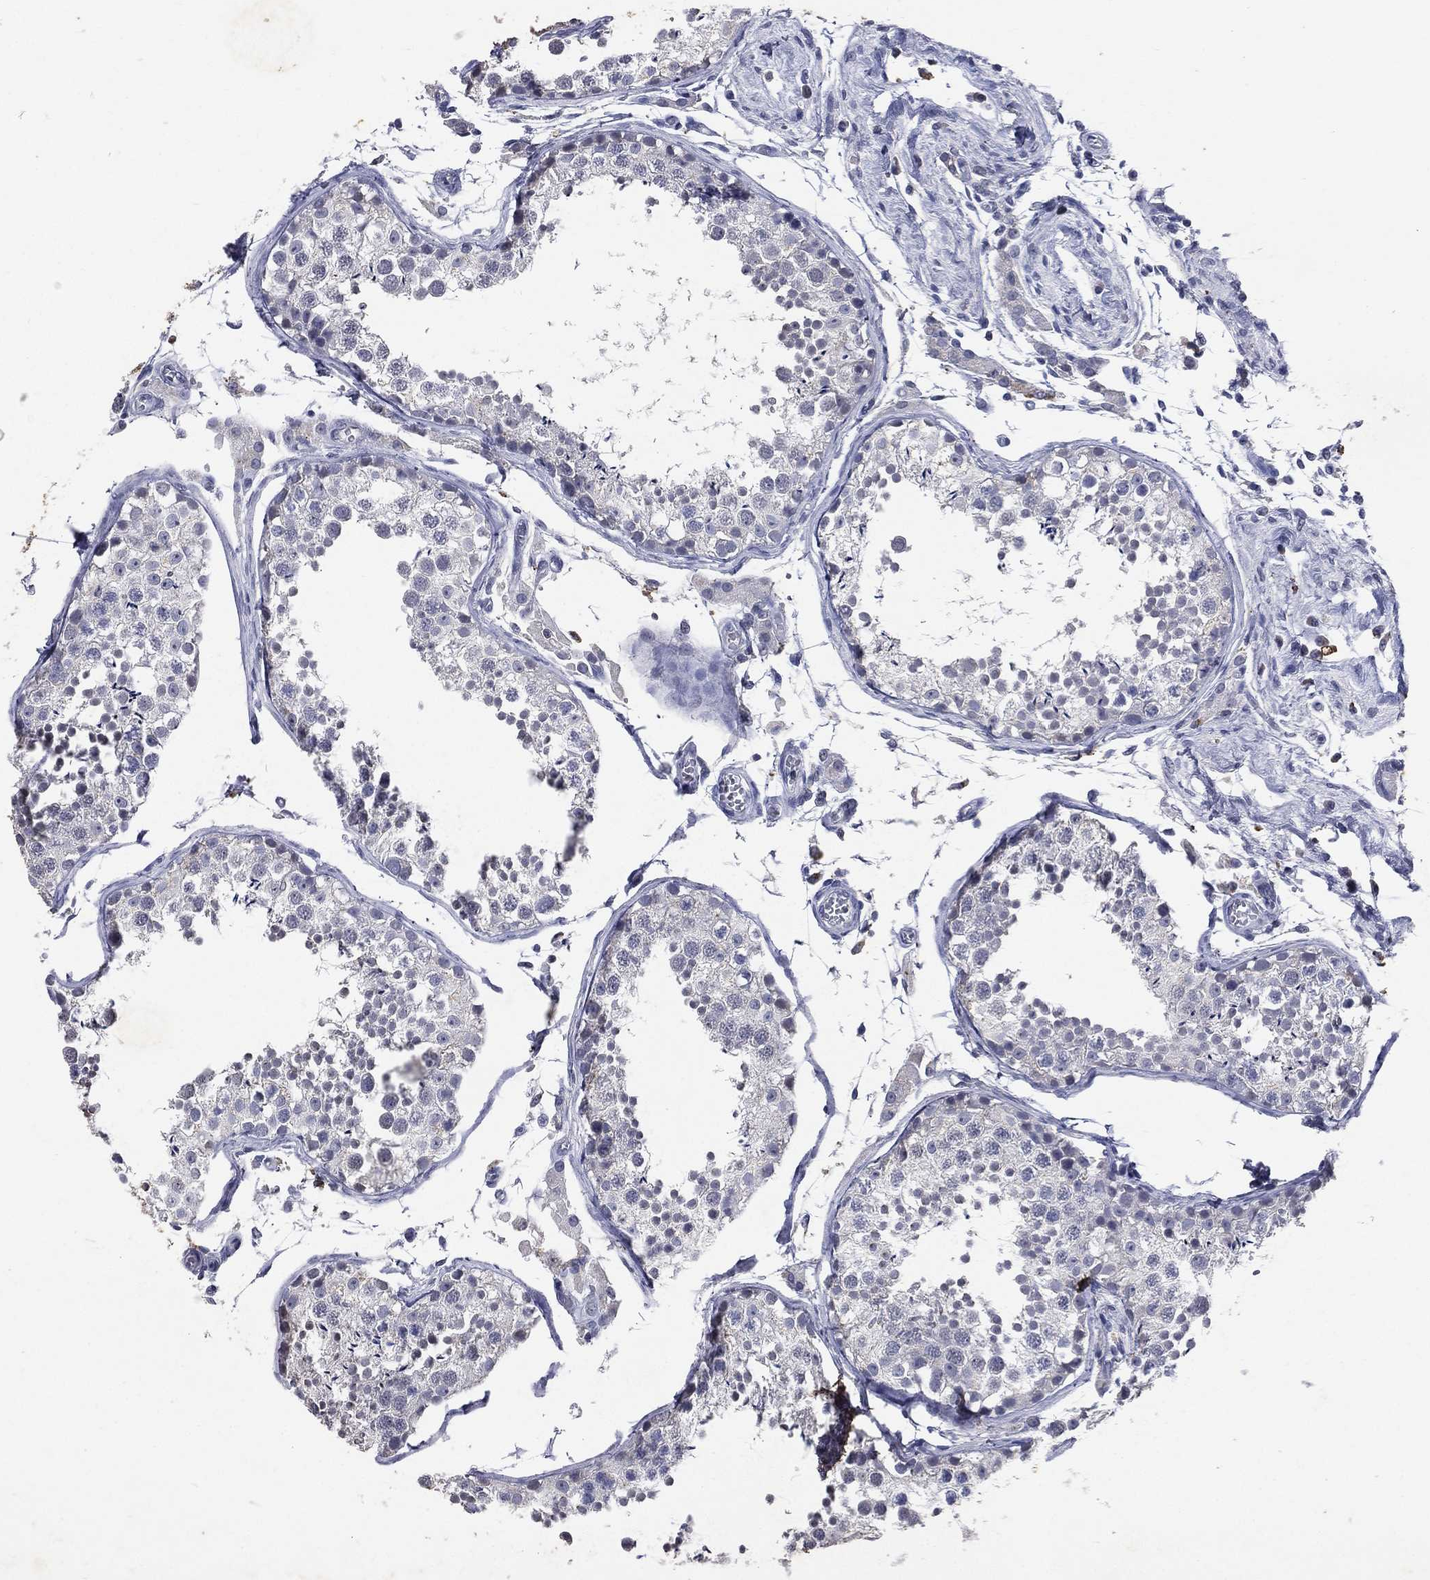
{"staining": {"intensity": "negative", "quantity": "none", "location": "none"}, "tissue": "testis", "cell_type": "Cells in seminiferous ducts", "image_type": "normal", "snomed": [{"axis": "morphology", "description": "Normal tissue, NOS"}, {"axis": "topography", "description": "Testis"}], "caption": "Cells in seminiferous ducts show no significant protein staining in benign testis.", "gene": "SLC34A2", "patient": {"sex": "male", "age": 29}}